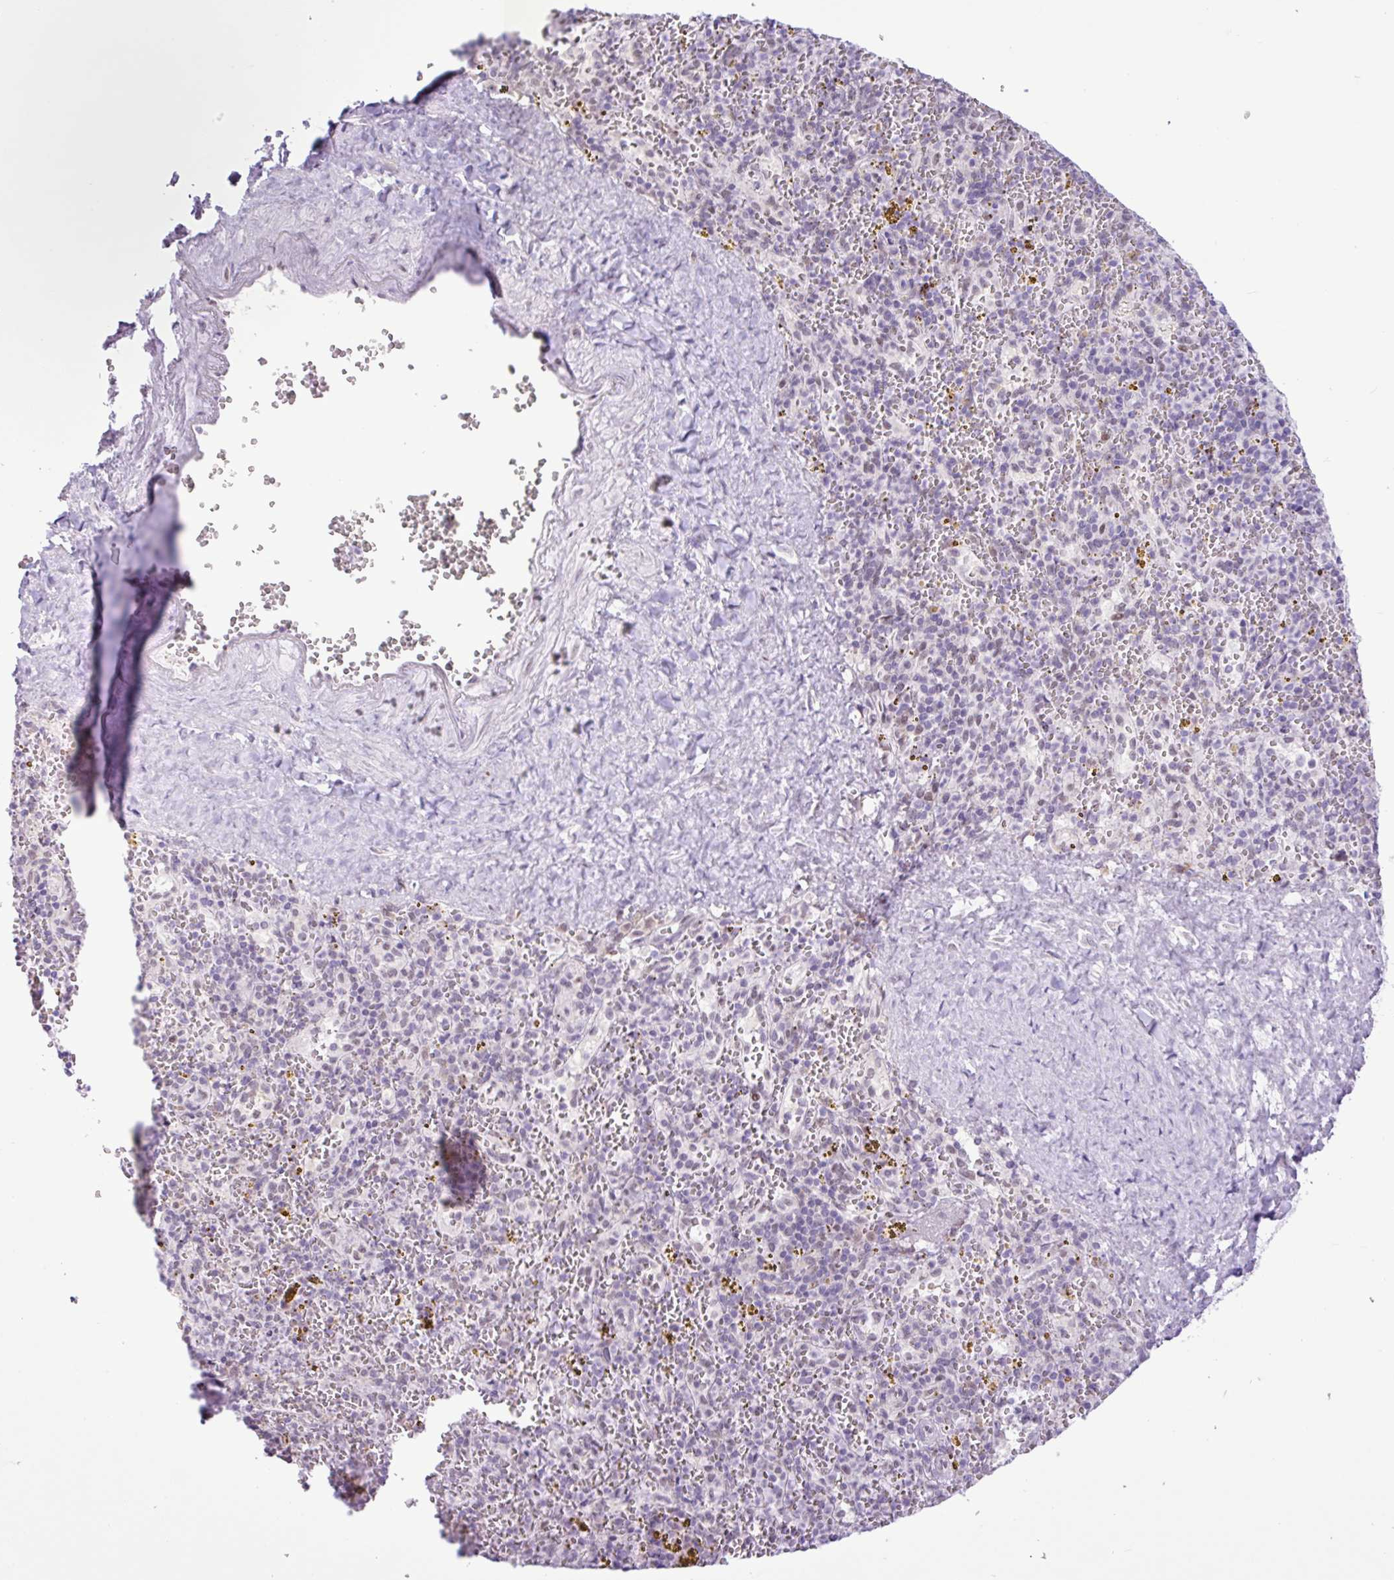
{"staining": {"intensity": "negative", "quantity": "none", "location": "none"}, "tissue": "spleen", "cell_type": "Cells in red pulp", "image_type": "normal", "snomed": [{"axis": "morphology", "description": "Normal tissue, NOS"}, {"axis": "topography", "description": "Spleen"}], "caption": "A high-resolution histopathology image shows immunohistochemistry staining of normal spleen, which reveals no significant staining in cells in red pulp.", "gene": "ELOA2", "patient": {"sex": "male", "age": 57}}